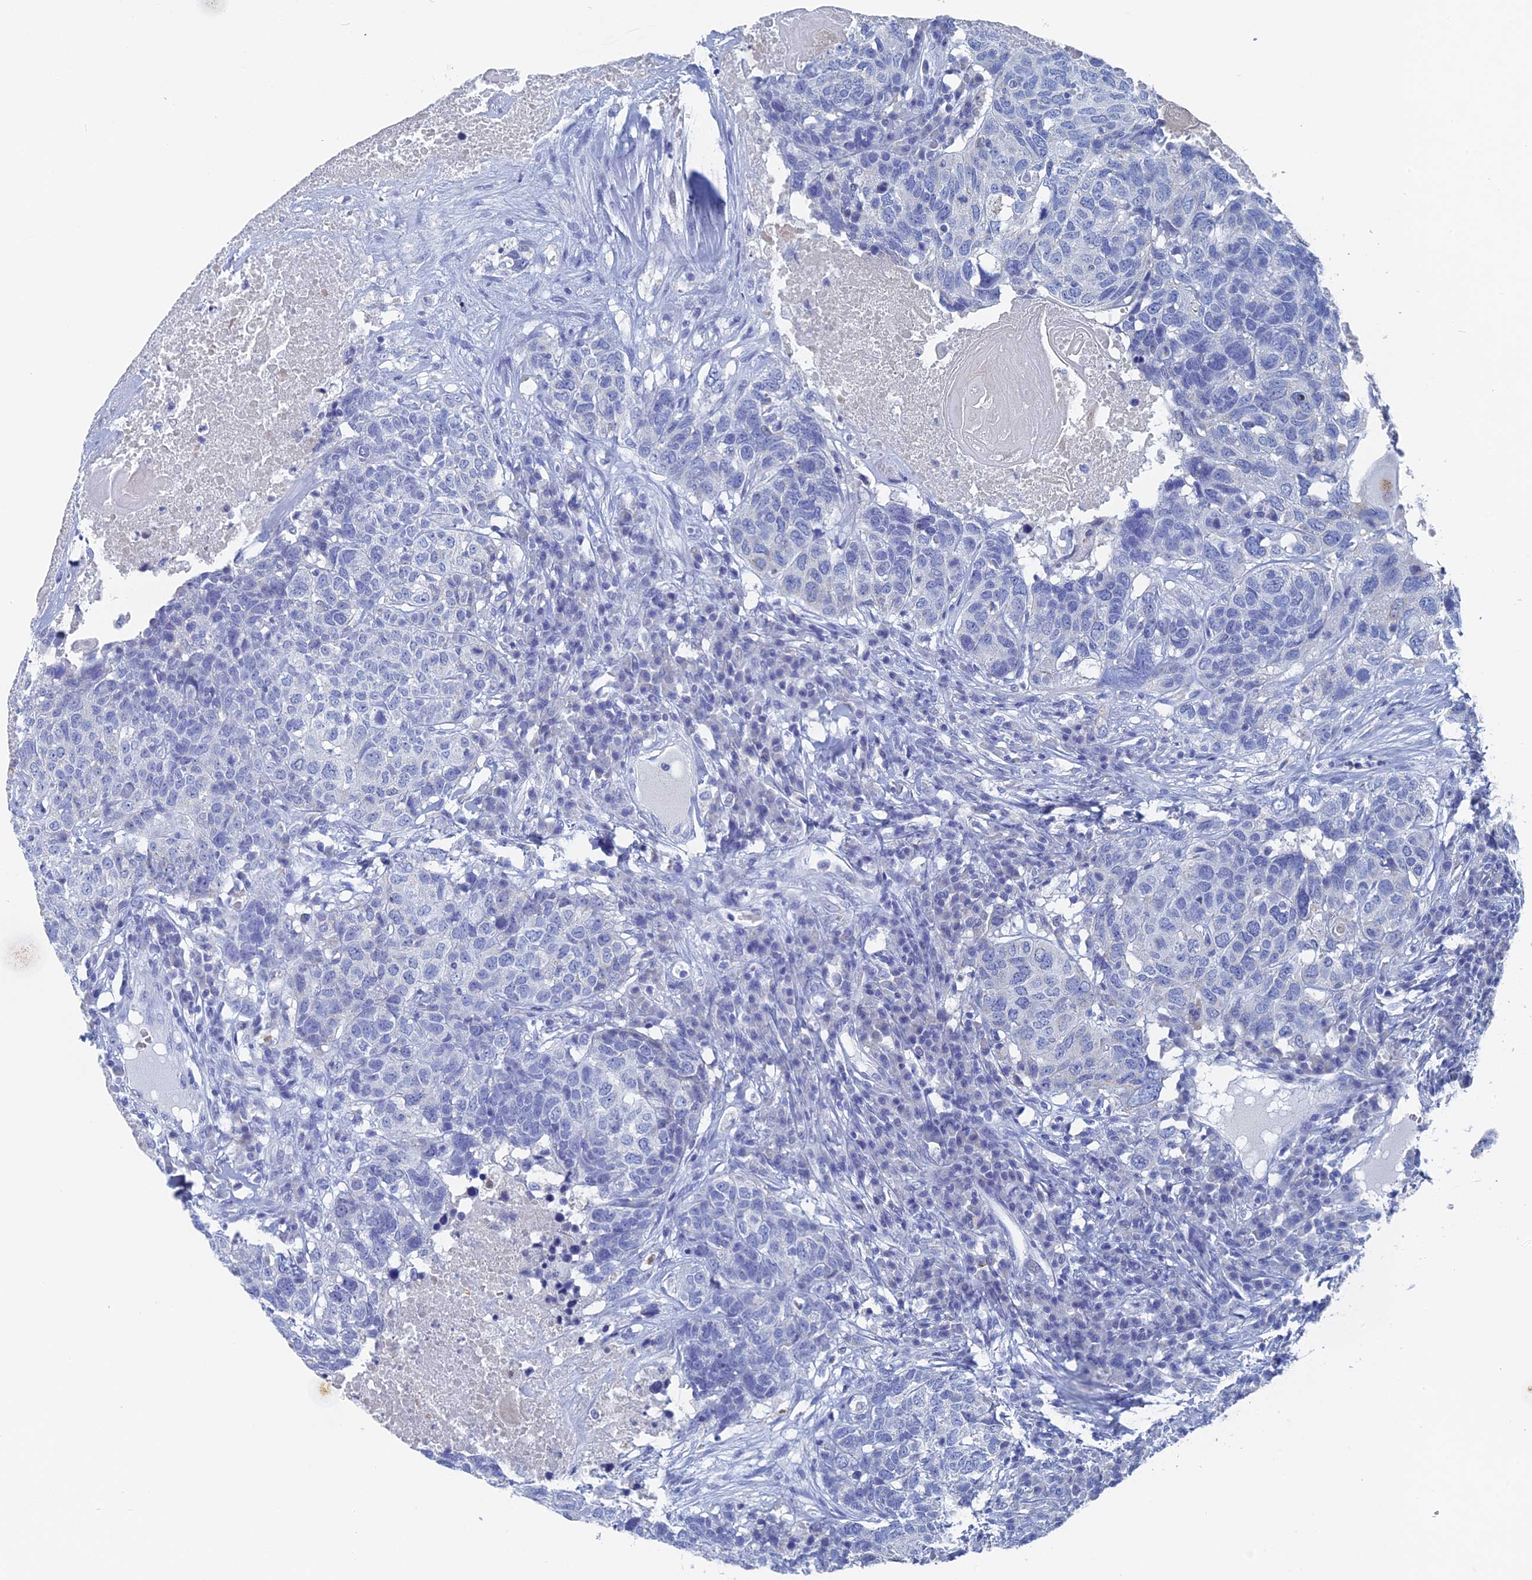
{"staining": {"intensity": "negative", "quantity": "none", "location": "none"}, "tissue": "head and neck cancer", "cell_type": "Tumor cells", "image_type": "cancer", "snomed": [{"axis": "morphology", "description": "Squamous cell carcinoma, NOS"}, {"axis": "topography", "description": "Head-Neck"}], "caption": "Histopathology image shows no protein expression in tumor cells of head and neck cancer tissue.", "gene": "HIGD1A", "patient": {"sex": "male", "age": 66}}